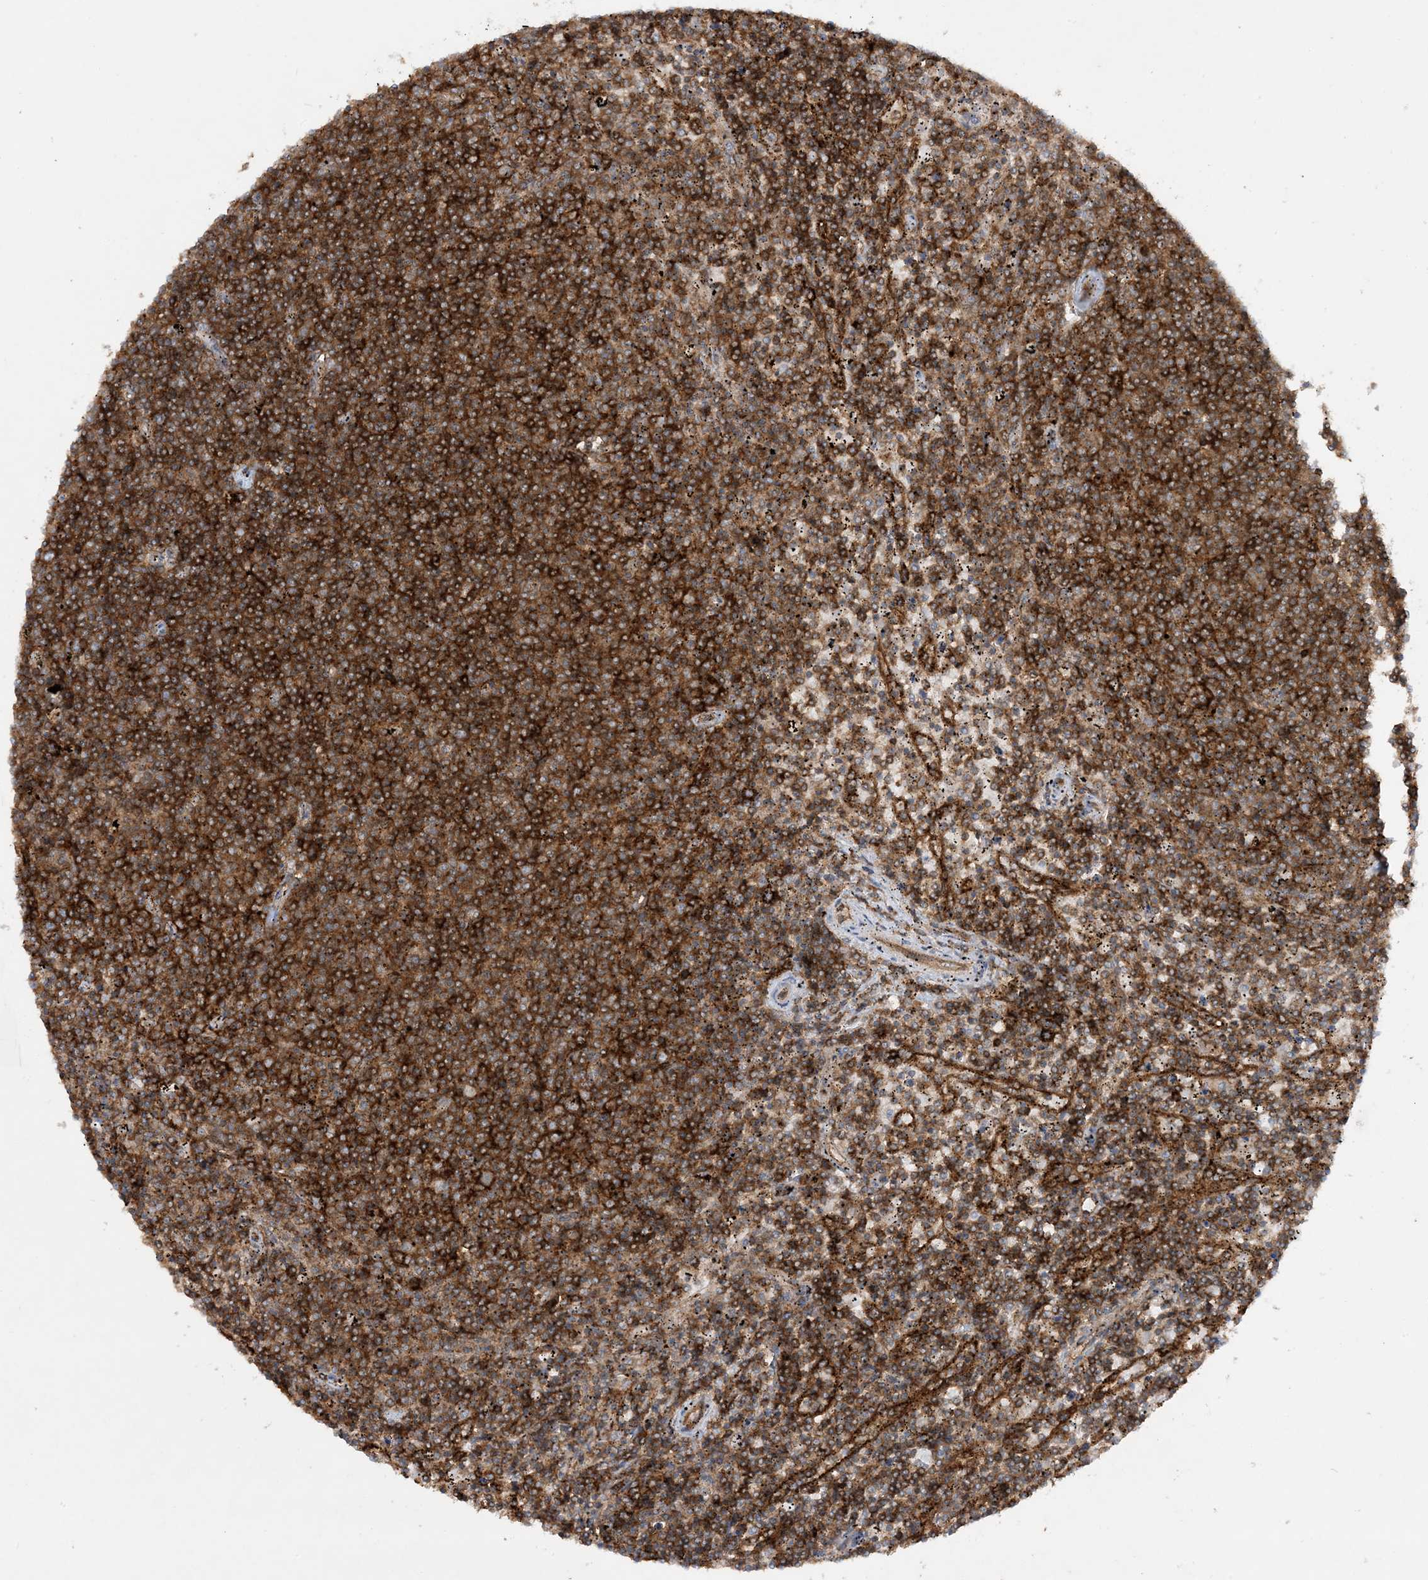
{"staining": {"intensity": "strong", "quantity": ">75%", "location": "cytoplasmic/membranous"}, "tissue": "lymphoma", "cell_type": "Tumor cells", "image_type": "cancer", "snomed": [{"axis": "morphology", "description": "Malignant lymphoma, non-Hodgkin's type, Low grade"}, {"axis": "topography", "description": "Spleen"}], "caption": "The immunohistochemical stain highlights strong cytoplasmic/membranous staining in tumor cells of malignant lymphoma, non-Hodgkin's type (low-grade) tissue.", "gene": "HLA-E", "patient": {"sex": "female", "age": 50}}